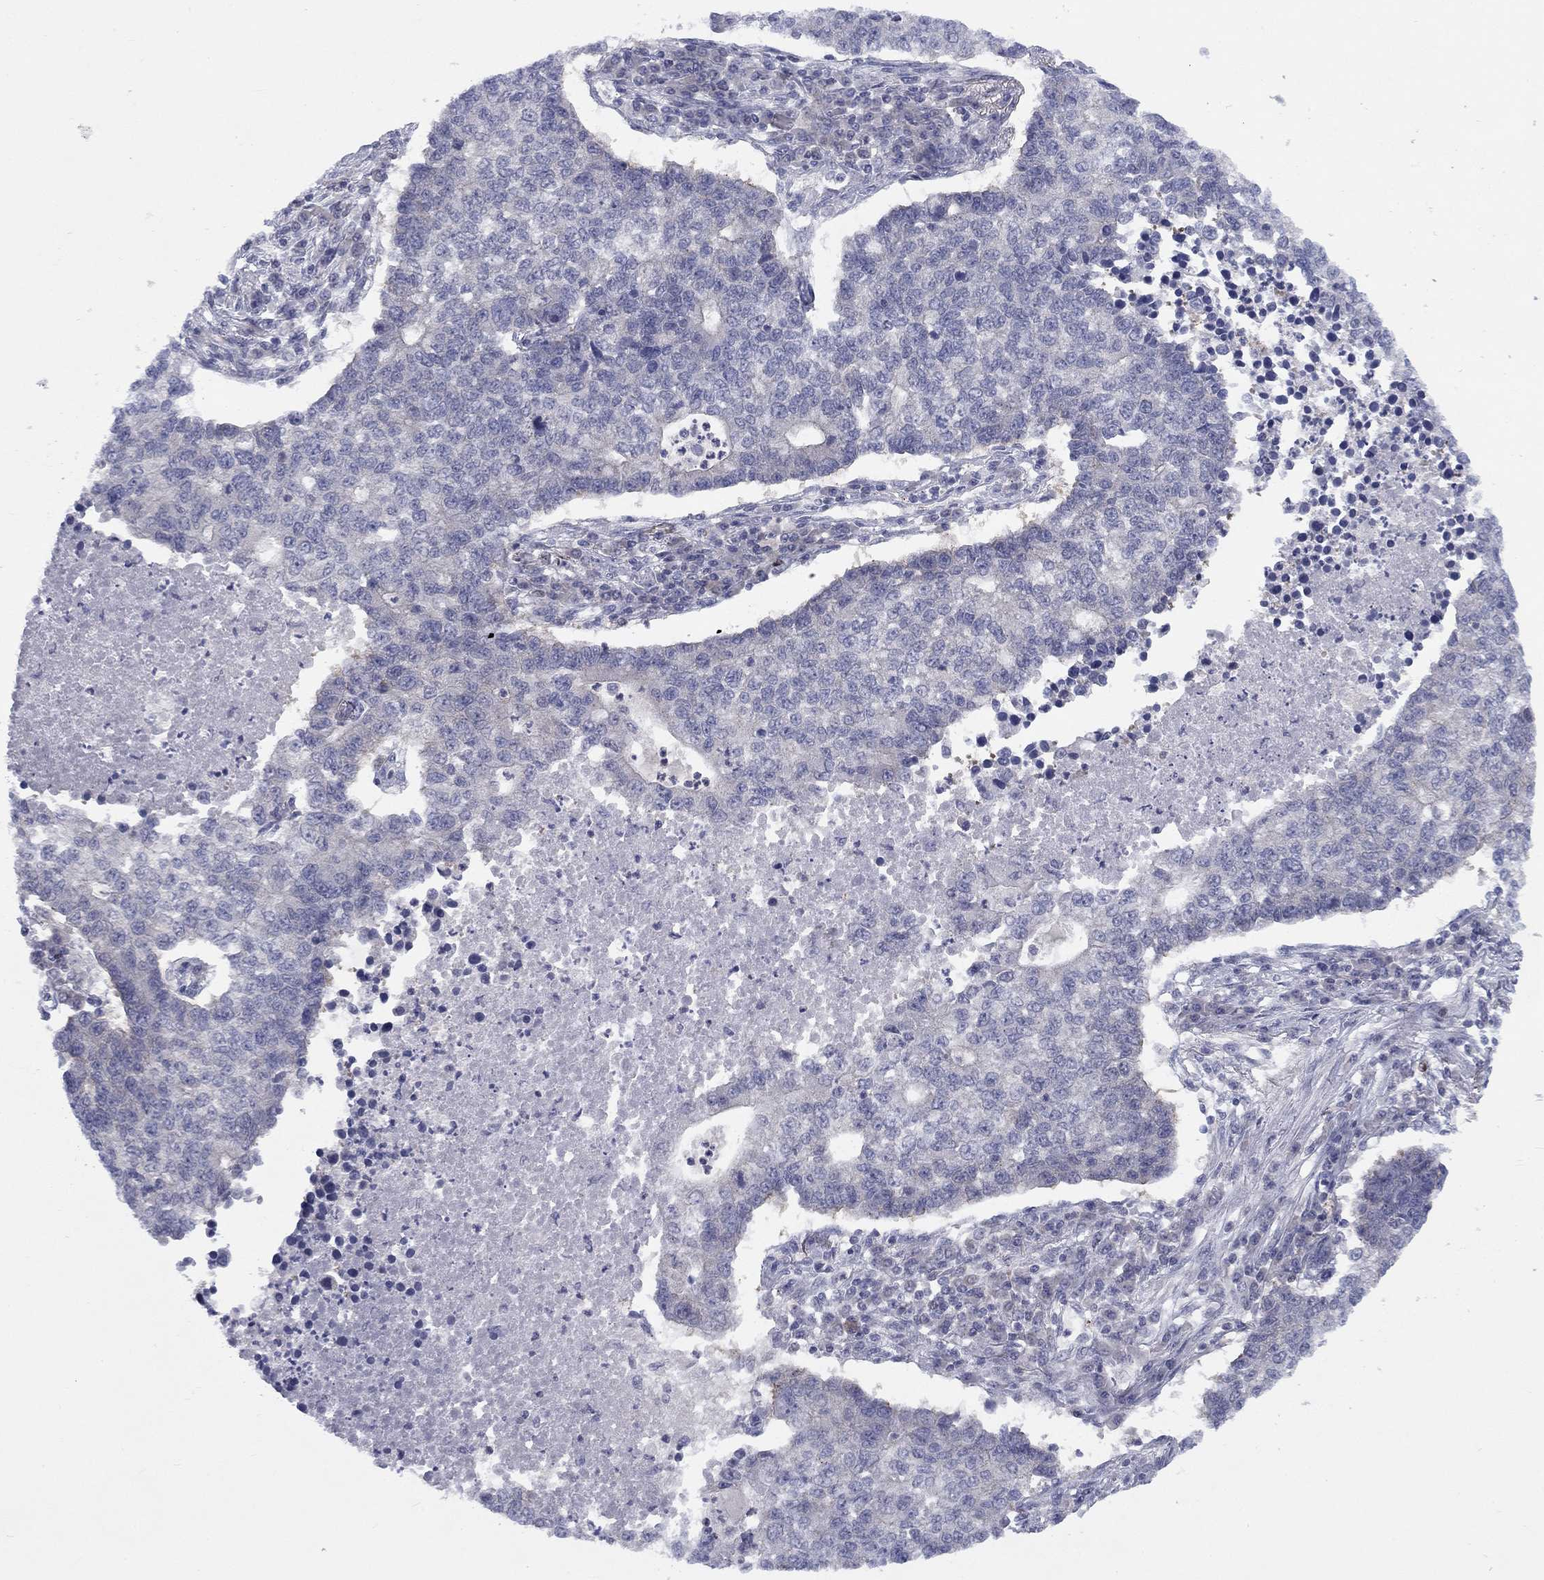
{"staining": {"intensity": "negative", "quantity": "none", "location": "none"}, "tissue": "lung cancer", "cell_type": "Tumor cells", "image_type": "cancer", "snomed": [{"axis": "morphology", "description": "Adenocarcinoma, NOS"}, {"axis": "topography", "description": "Lung"}], "caption": "IHC photomicrograph of neoplastic tissue: human lung cancer (adenocarcinoma) stained with DAB shows no significant protein expression in tumor cells. (DAB immunohistochemistry visualized using brightfield microscopy, high magnification).", "gene": "CACNA1A", "patient": {"sex": "male", "age": 57}}